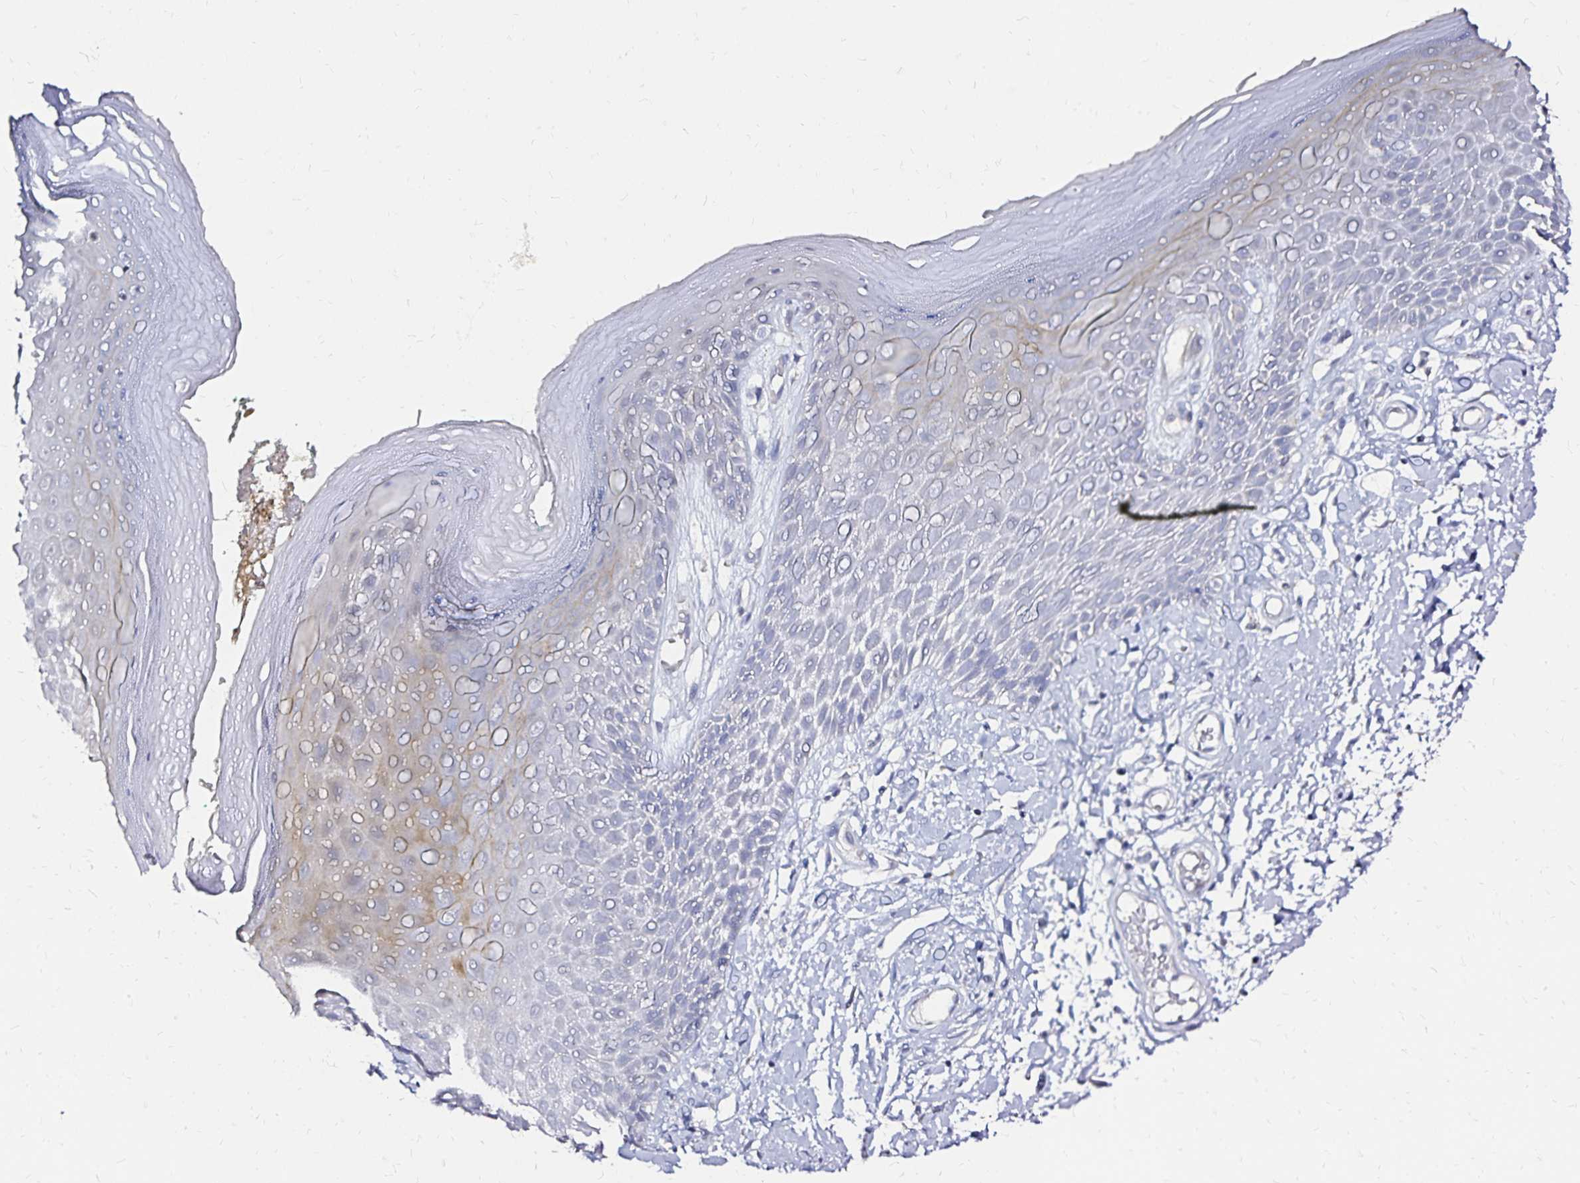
{"staining": {"intensity": "weak", "quantity": "<25%", "location": "cytoplasmic/membranous"}, "tissue": "skin", "cell_type": "Epidermal cells", "image_type": "normal", "snomed": [{"axis": "morphology", "description": "Normal tissue, NOS"}, {"axis": "topography", "description": "Anal"}, {"axis": "topography", "description": "Peripheral nerve tissue"}], "caption": "Immunohistochemistry (IHC) micrograph of normal skin: skin stained with DAB exhibits no significant protein positivity in epidermal cells.", "gene": "SLC5A1", "patient": {"sex": "male", "age": 78}}